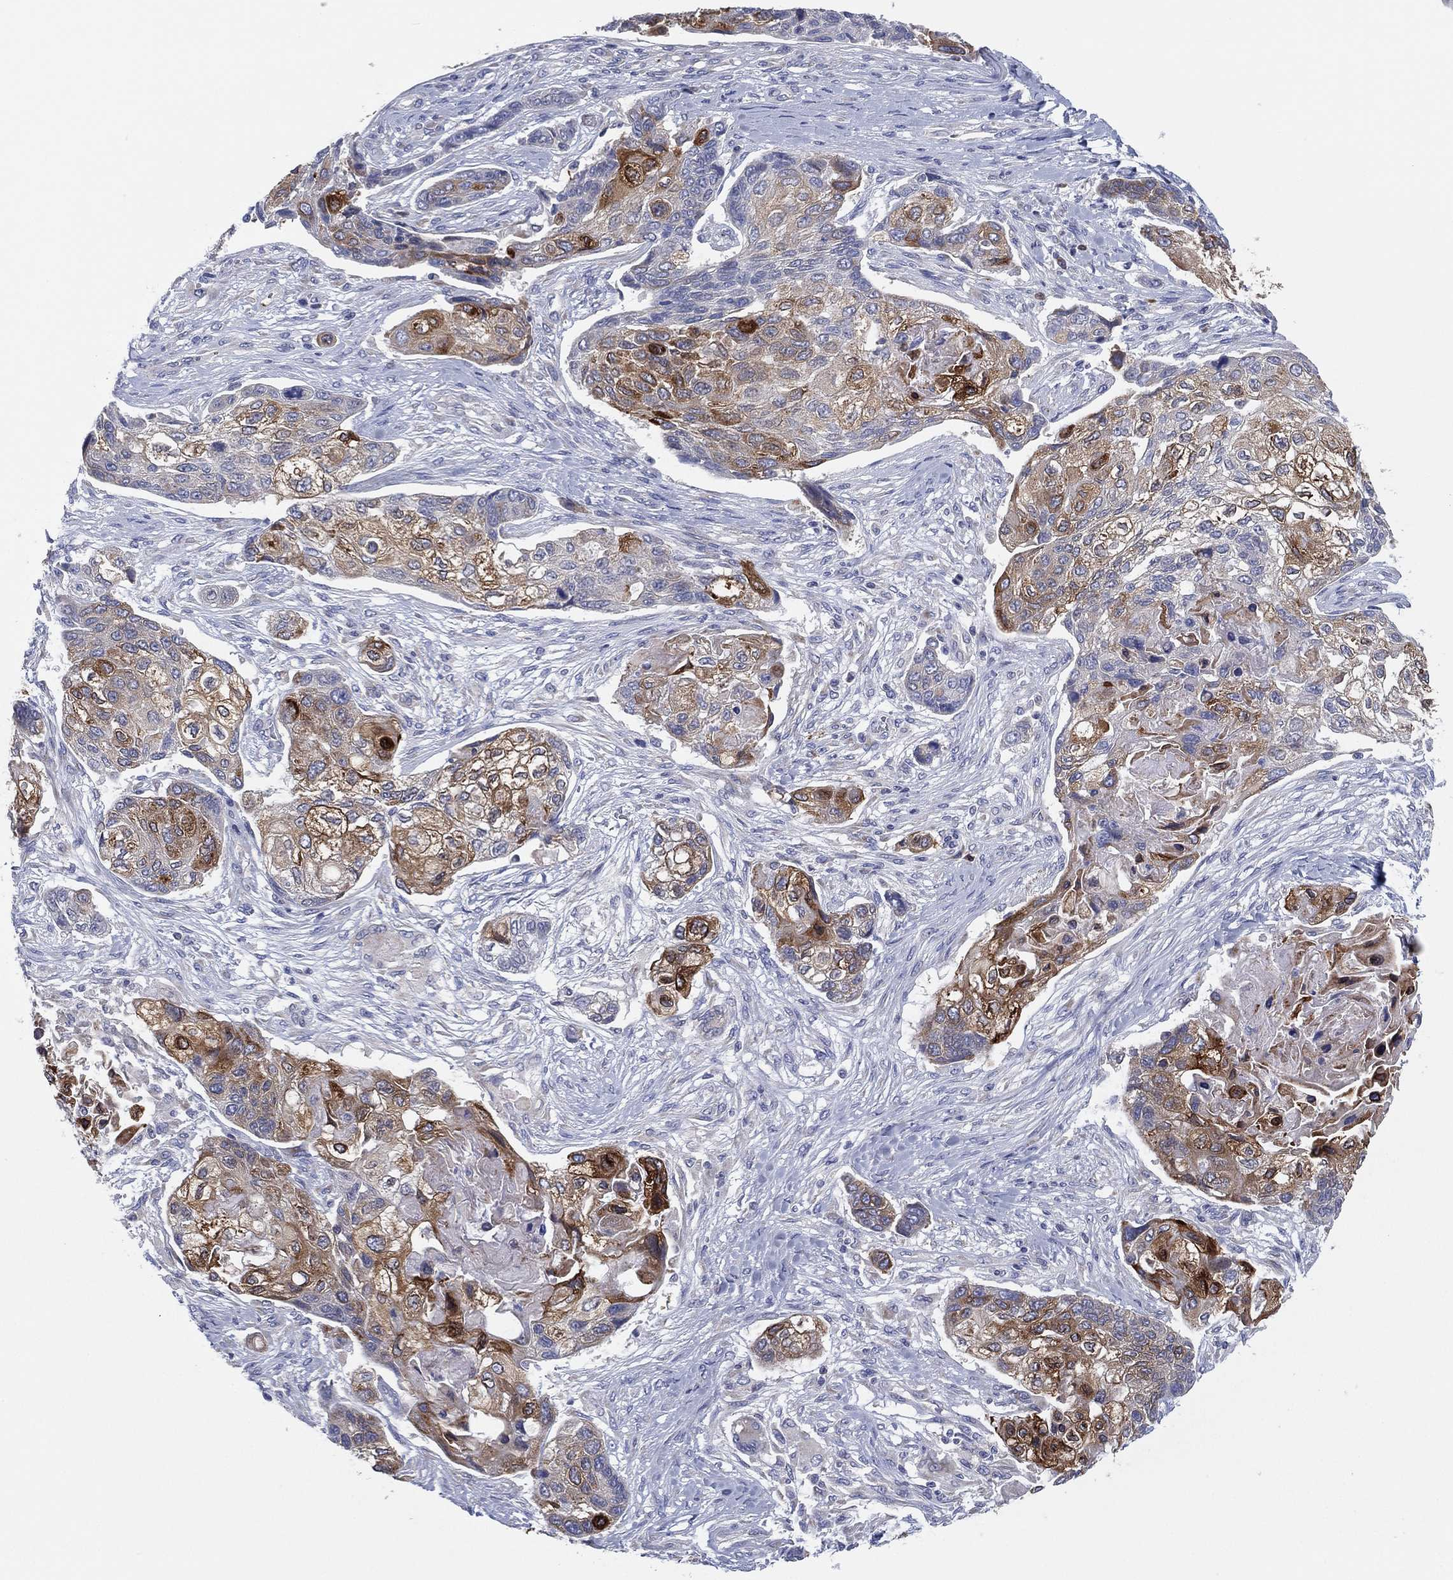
{"staining": {"intensity": "strong", "quantity": "25%-75%", "location": "cytoplasmic/membranous"}, "tissue": "lung cancer", "cell_type": "Tumor cells", "image_type": "cancer", "snomed": [{"axis": "morphology", "description": "Squamous cell carcinoma, NOS"}, {"axis": "topography", "description": "Lung"}], "caption": "About 25%-75% of tumor cells in squamous cell carcinoma (lung) display strong cytoplasmic/membranous protein staining as visualized by brown immunohistochemical staining.", "gene": "TMEM40", "patient": {"sex": "male", "age": 69}}